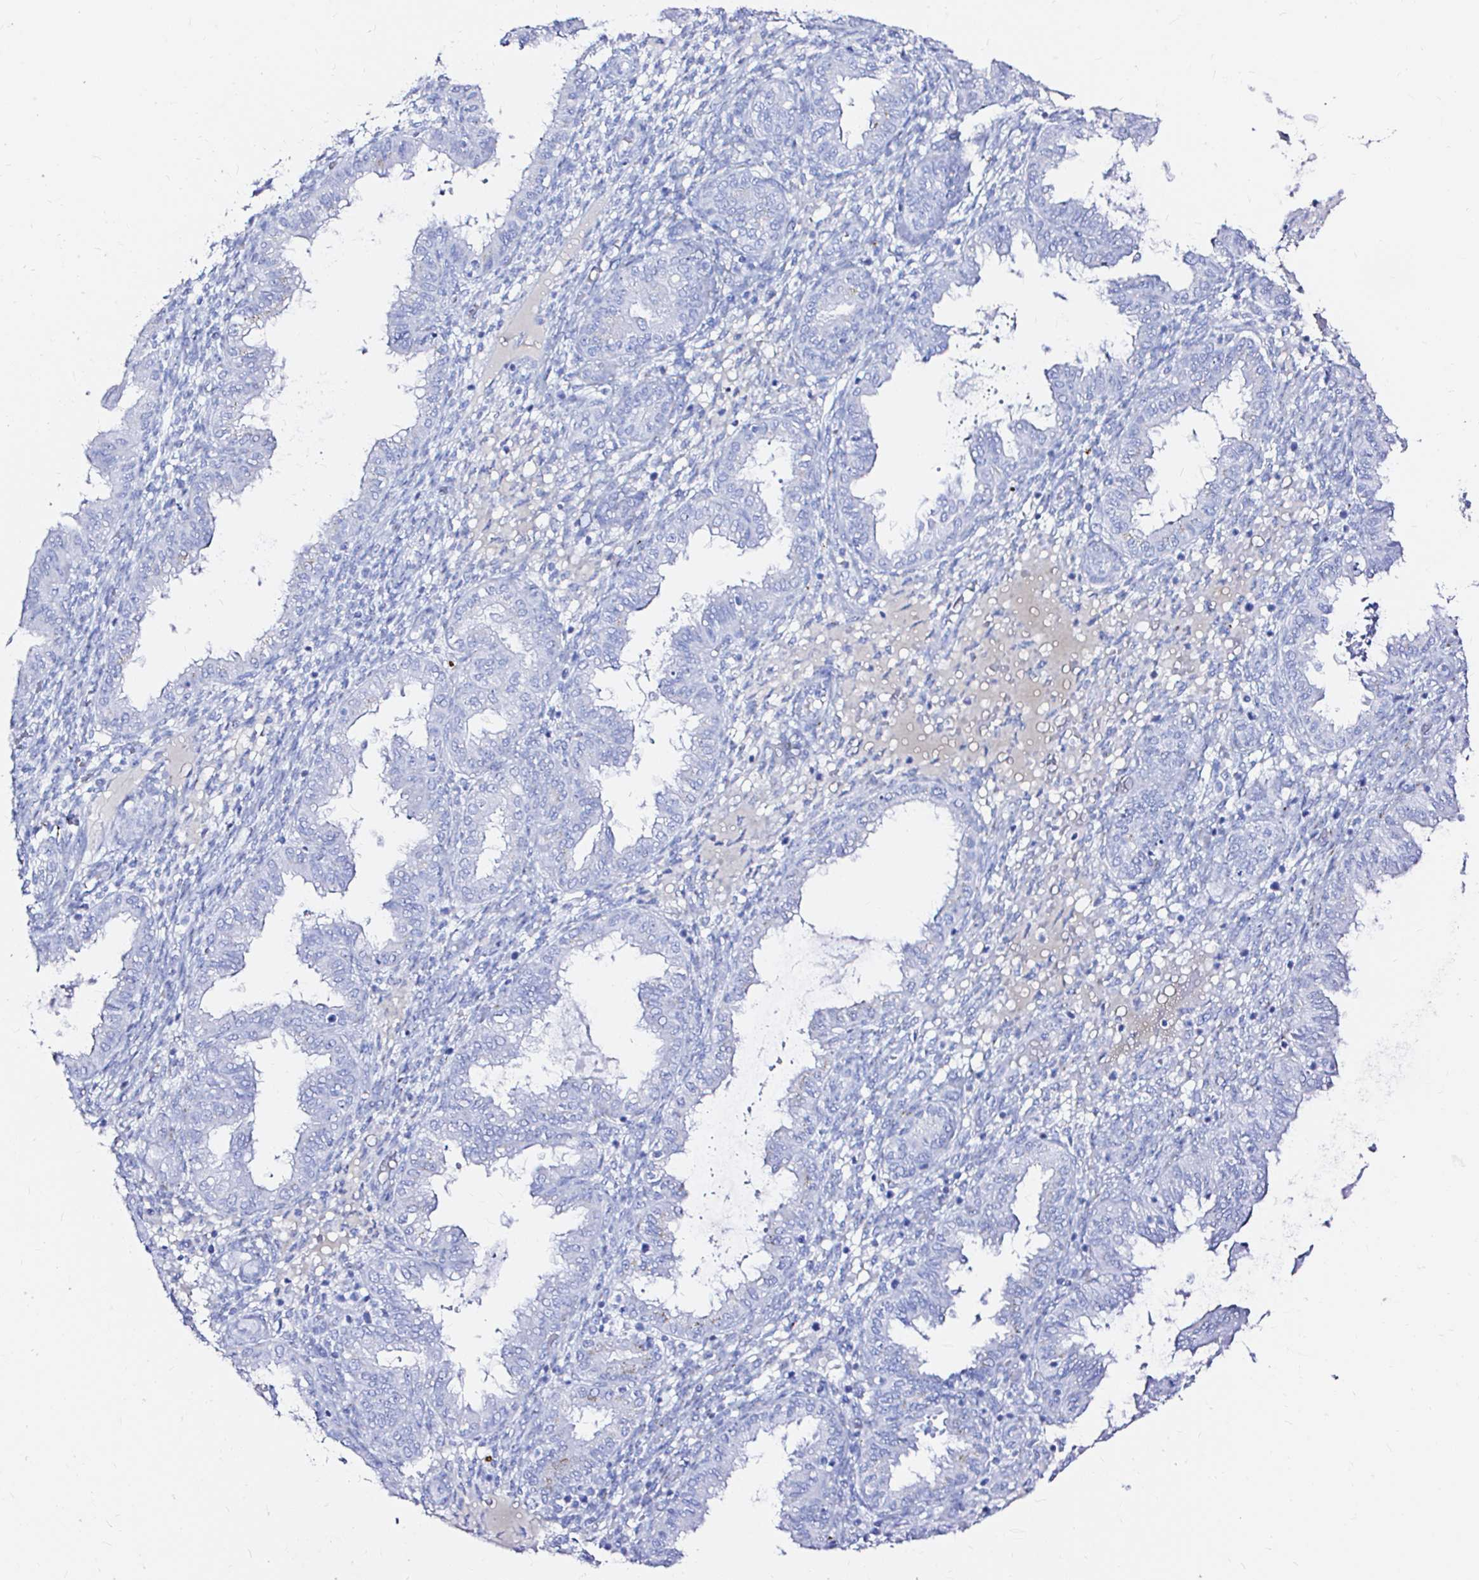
{"staining": {"intensity": "negative", "quantity": "none", "location": "none"}, "tissue": "endometrium", "cell_type": "Cells in endometrial stroma", "image_type": "normal", "snomed": [{"axis": "morphology", "description": "Normal tissue, NOS"}, {"axis": "topography", "description": "Endometrium"}], "caption": "Immunohistochemistry image of benign human endometrium stained for a protein (brown), which demonstrates no staining in cells in endometrial stroma.", "gene": "ZNF432", "patient": {"sex": "female", "age": 33}}